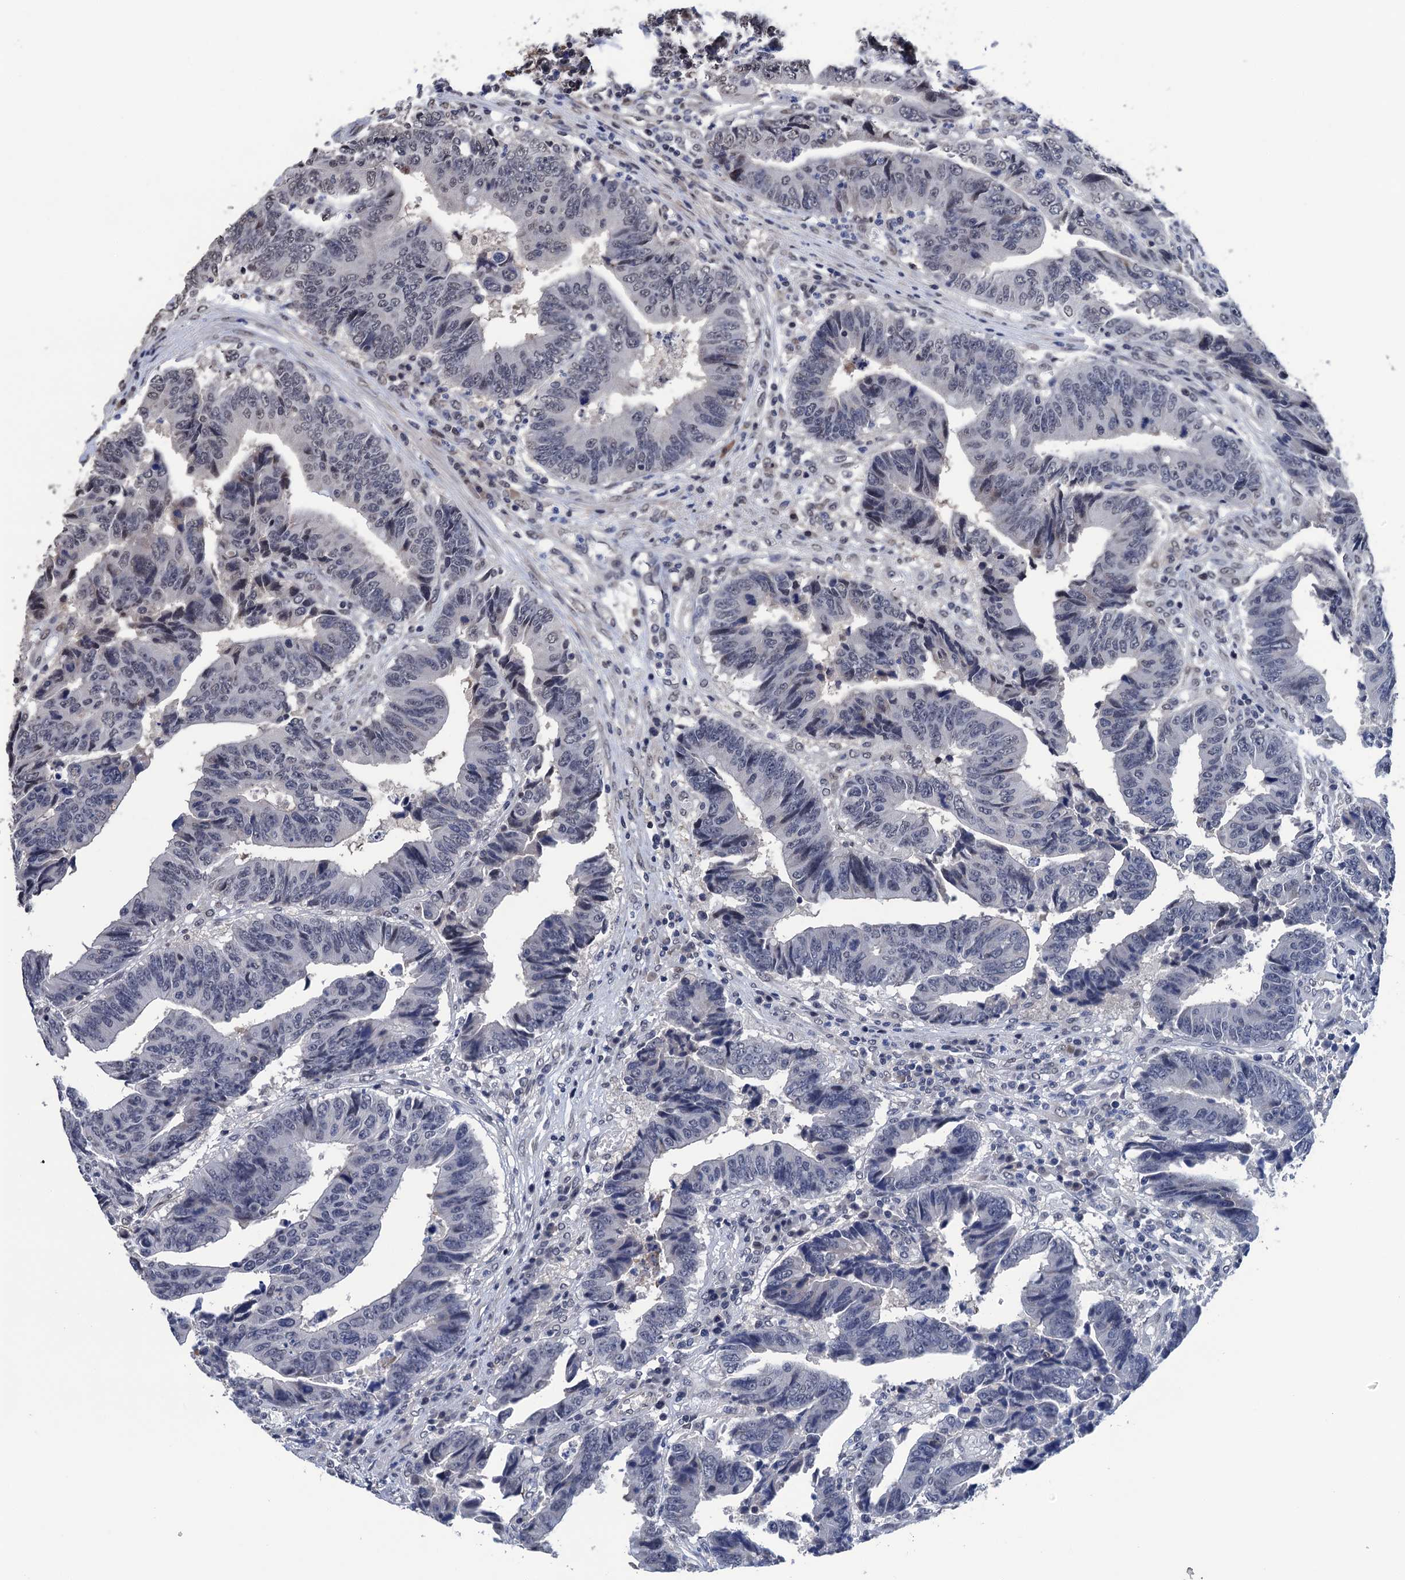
{"staining": {"intensity": "negative", "quantity": "none", "location": "none"}, "tissue": "colorectal cancer", "cell_type": "Tumor cells", "image_type": "cancer", "snomed": [{"axis": "morphology", "description": "Adenocarcinoma, NOS"}, {"axis": "topography", "description": "Rectum"}], "caption": "This is a image of IHC staining of adenocarcinoma (colorectal), which shows no expression in tumor cells.", "gene": "ART5", "patient": {"sex": "male", "age": 84}}